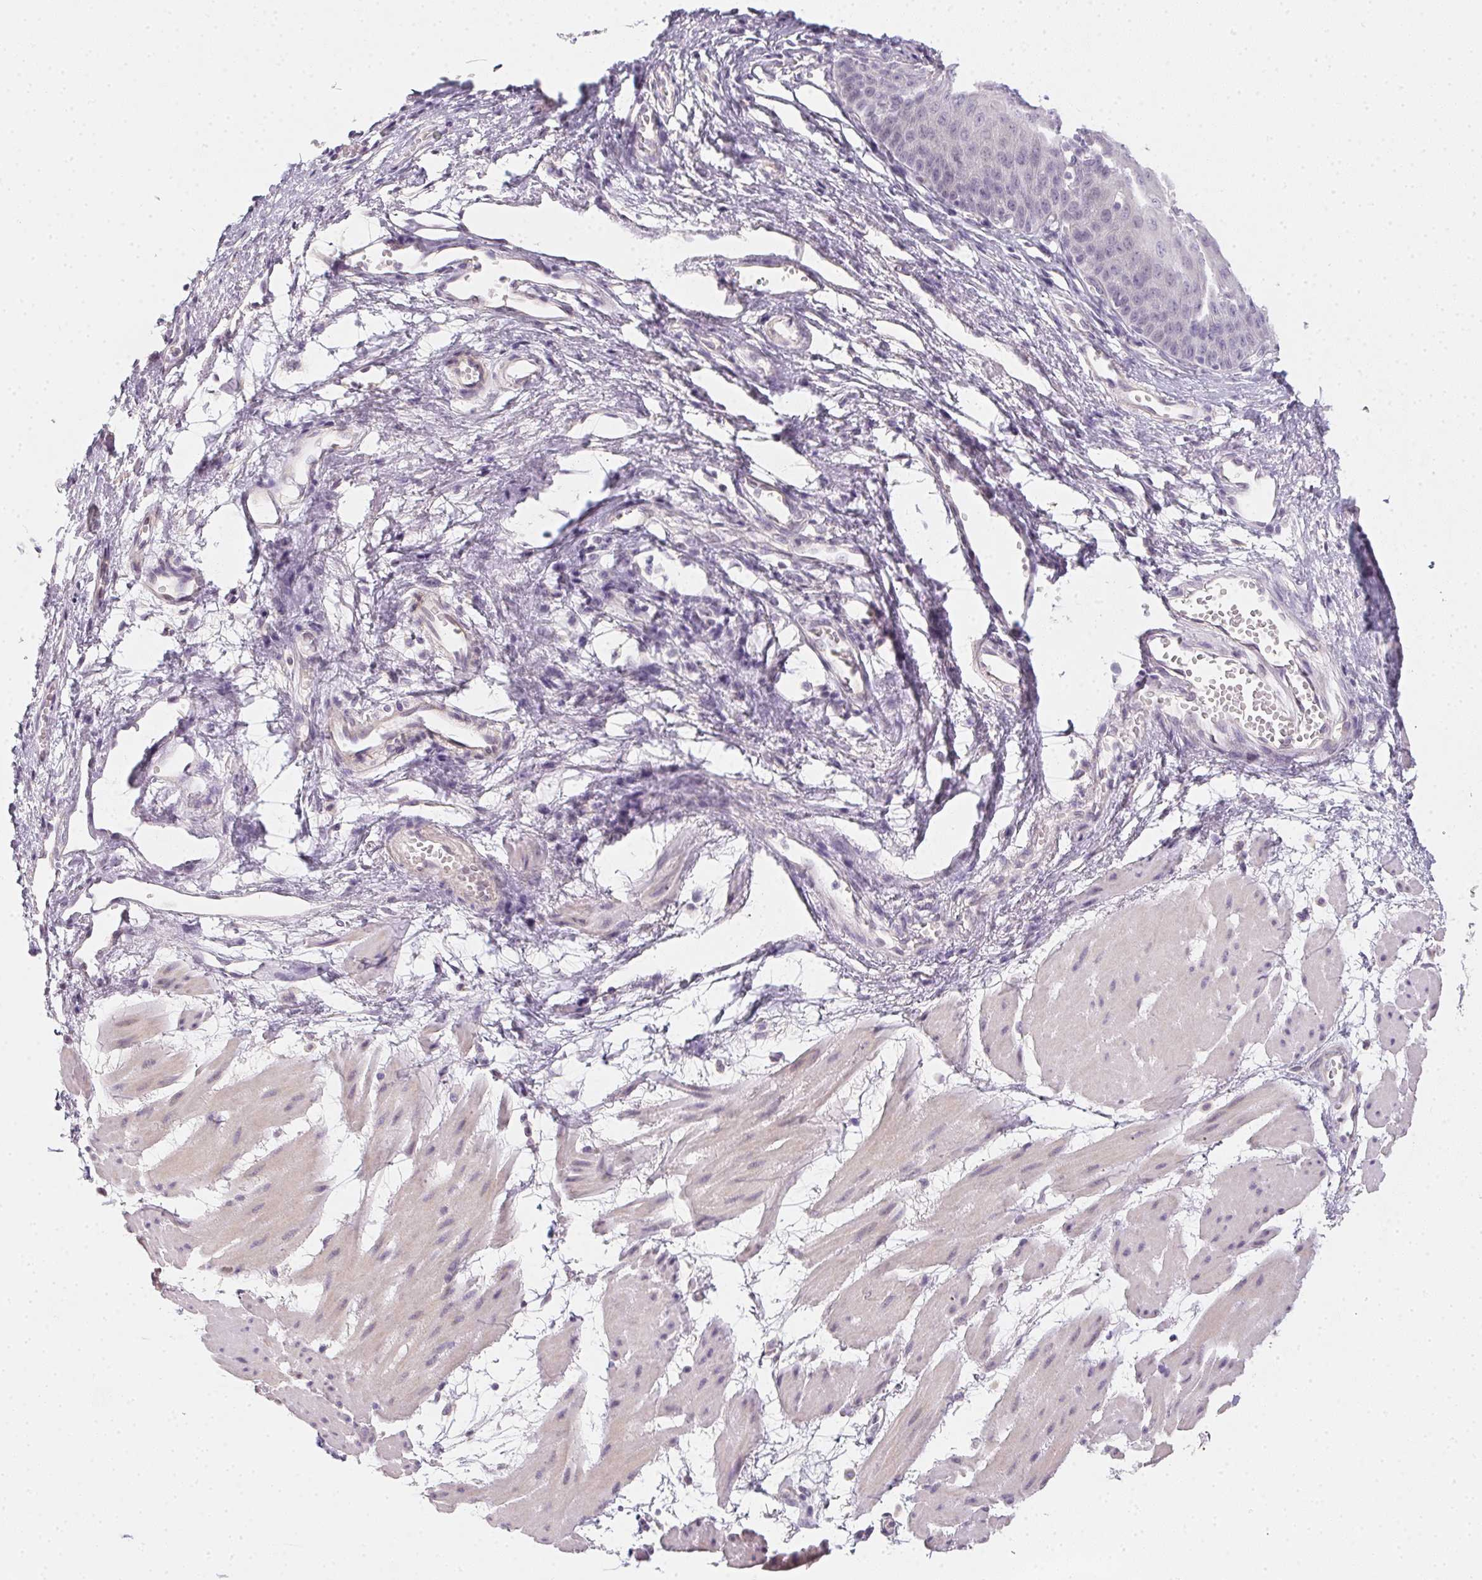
{"staining": {"intensity": "negative", "quantity": "none", "location": "none"}, "tissue": "esophagus", "cell_type": "Squamous epithelial cells", "image_type": "normal", "snomed": [{"axis": "morphology", "description": "Normal tissue, NOS"}, {"axis": "topography", "description": "Esophagus"}], "caption": "An image of esophagus stained for a protein reveals no brown staining in squamous epithelial cells.", "gene": "ZBBX", "patient": {"sex": "male", "age": 71}}